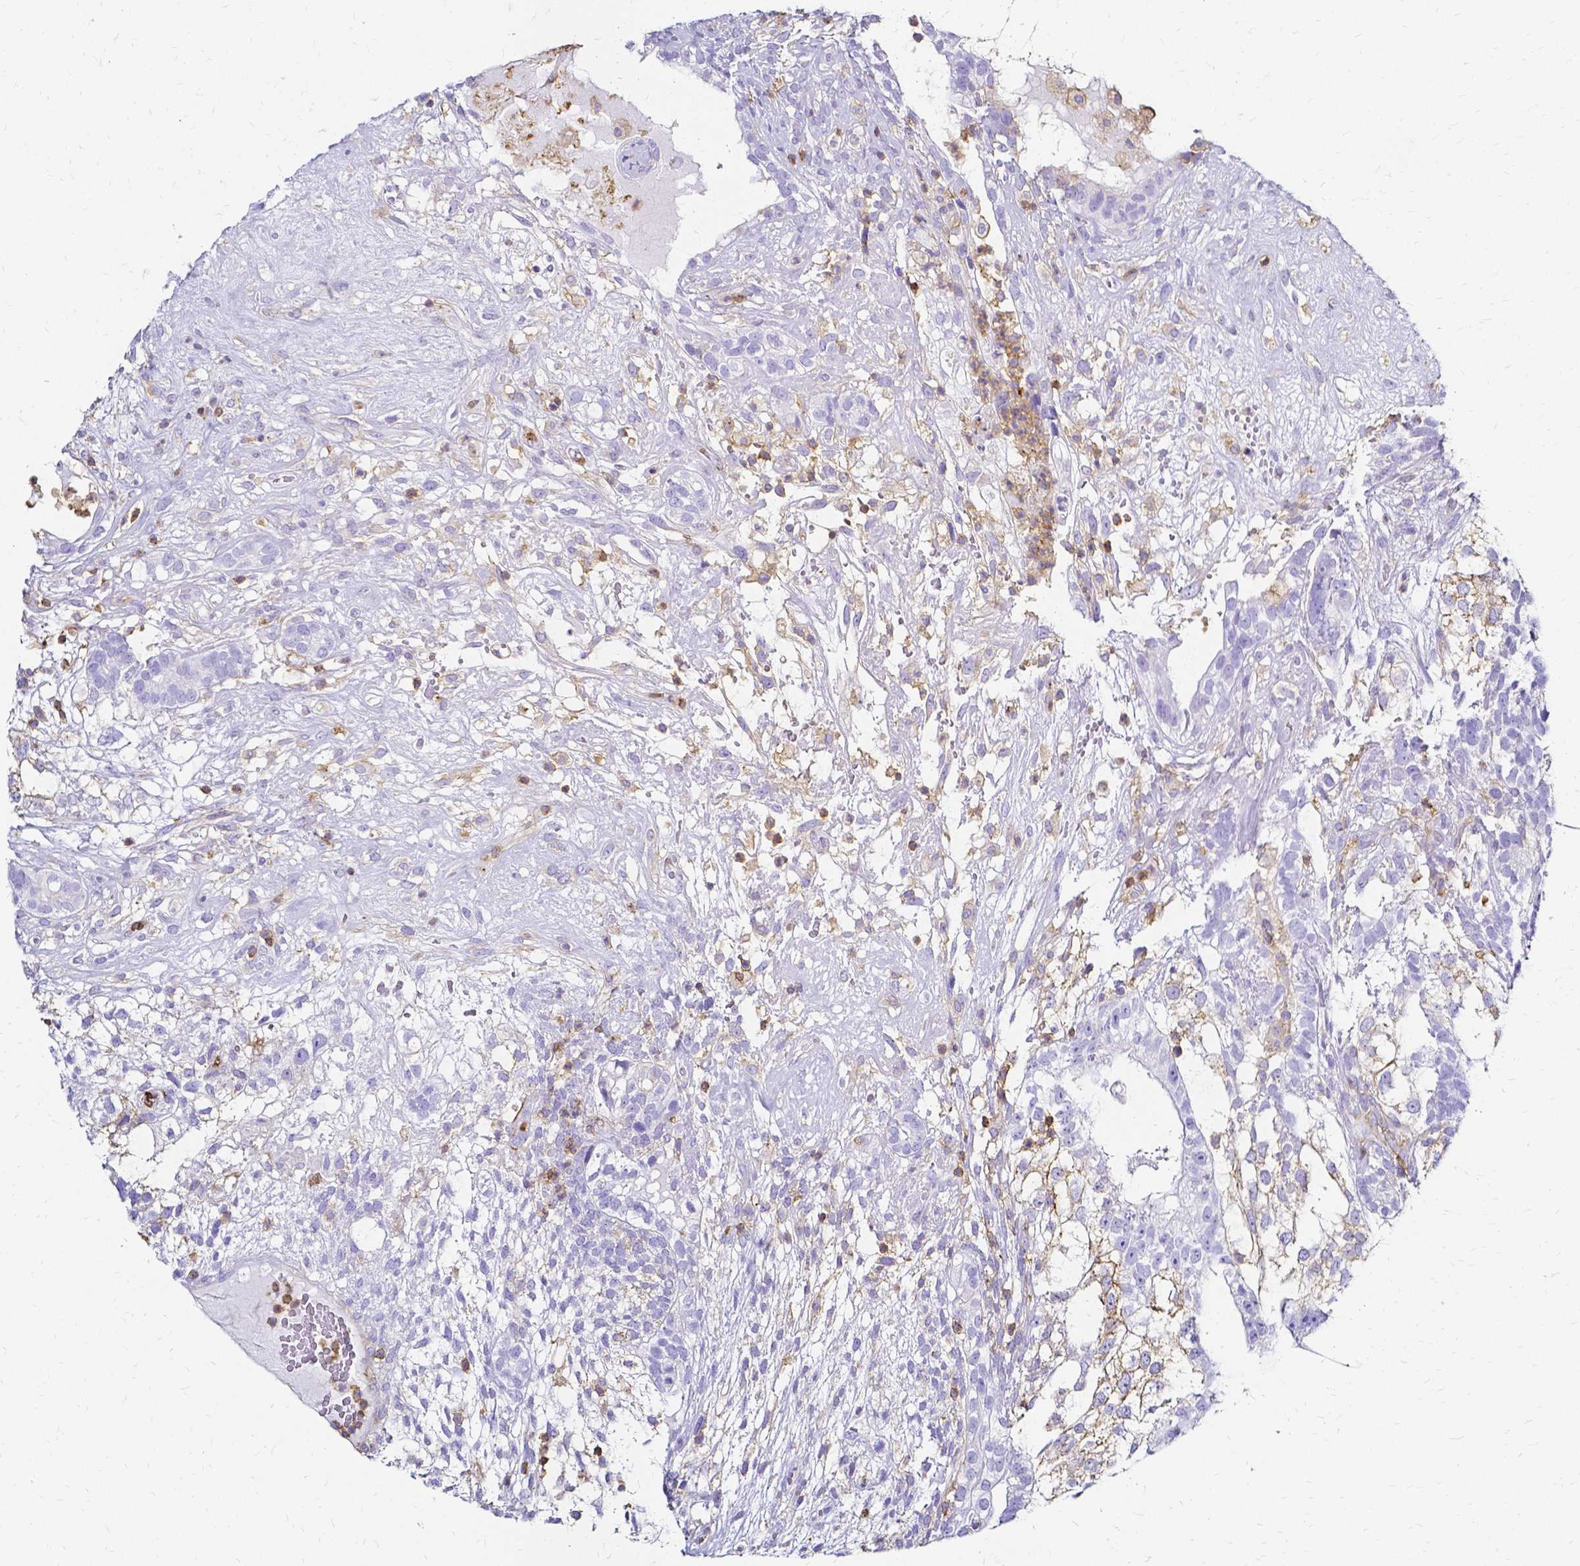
{"staining": {"intensity": "negative", "quantity": "none", "location": "none"}, "tissue": "testis cancer", "cell_type": "Tumor cells", "image_type": "cancer", "snomed": [{"axis": "morphology", "description": "Seminoma, NOS"}, {"axis": "morphology", "description": "Carcinoma, Embryonal, NOS"}, {"axis": "topography", "description": "Testis"}], "caption": "Tumor cells show no significant staining in testis cancer.", "gene": "HSPA12A", "patient": {"sex": "male", "age": 41}}